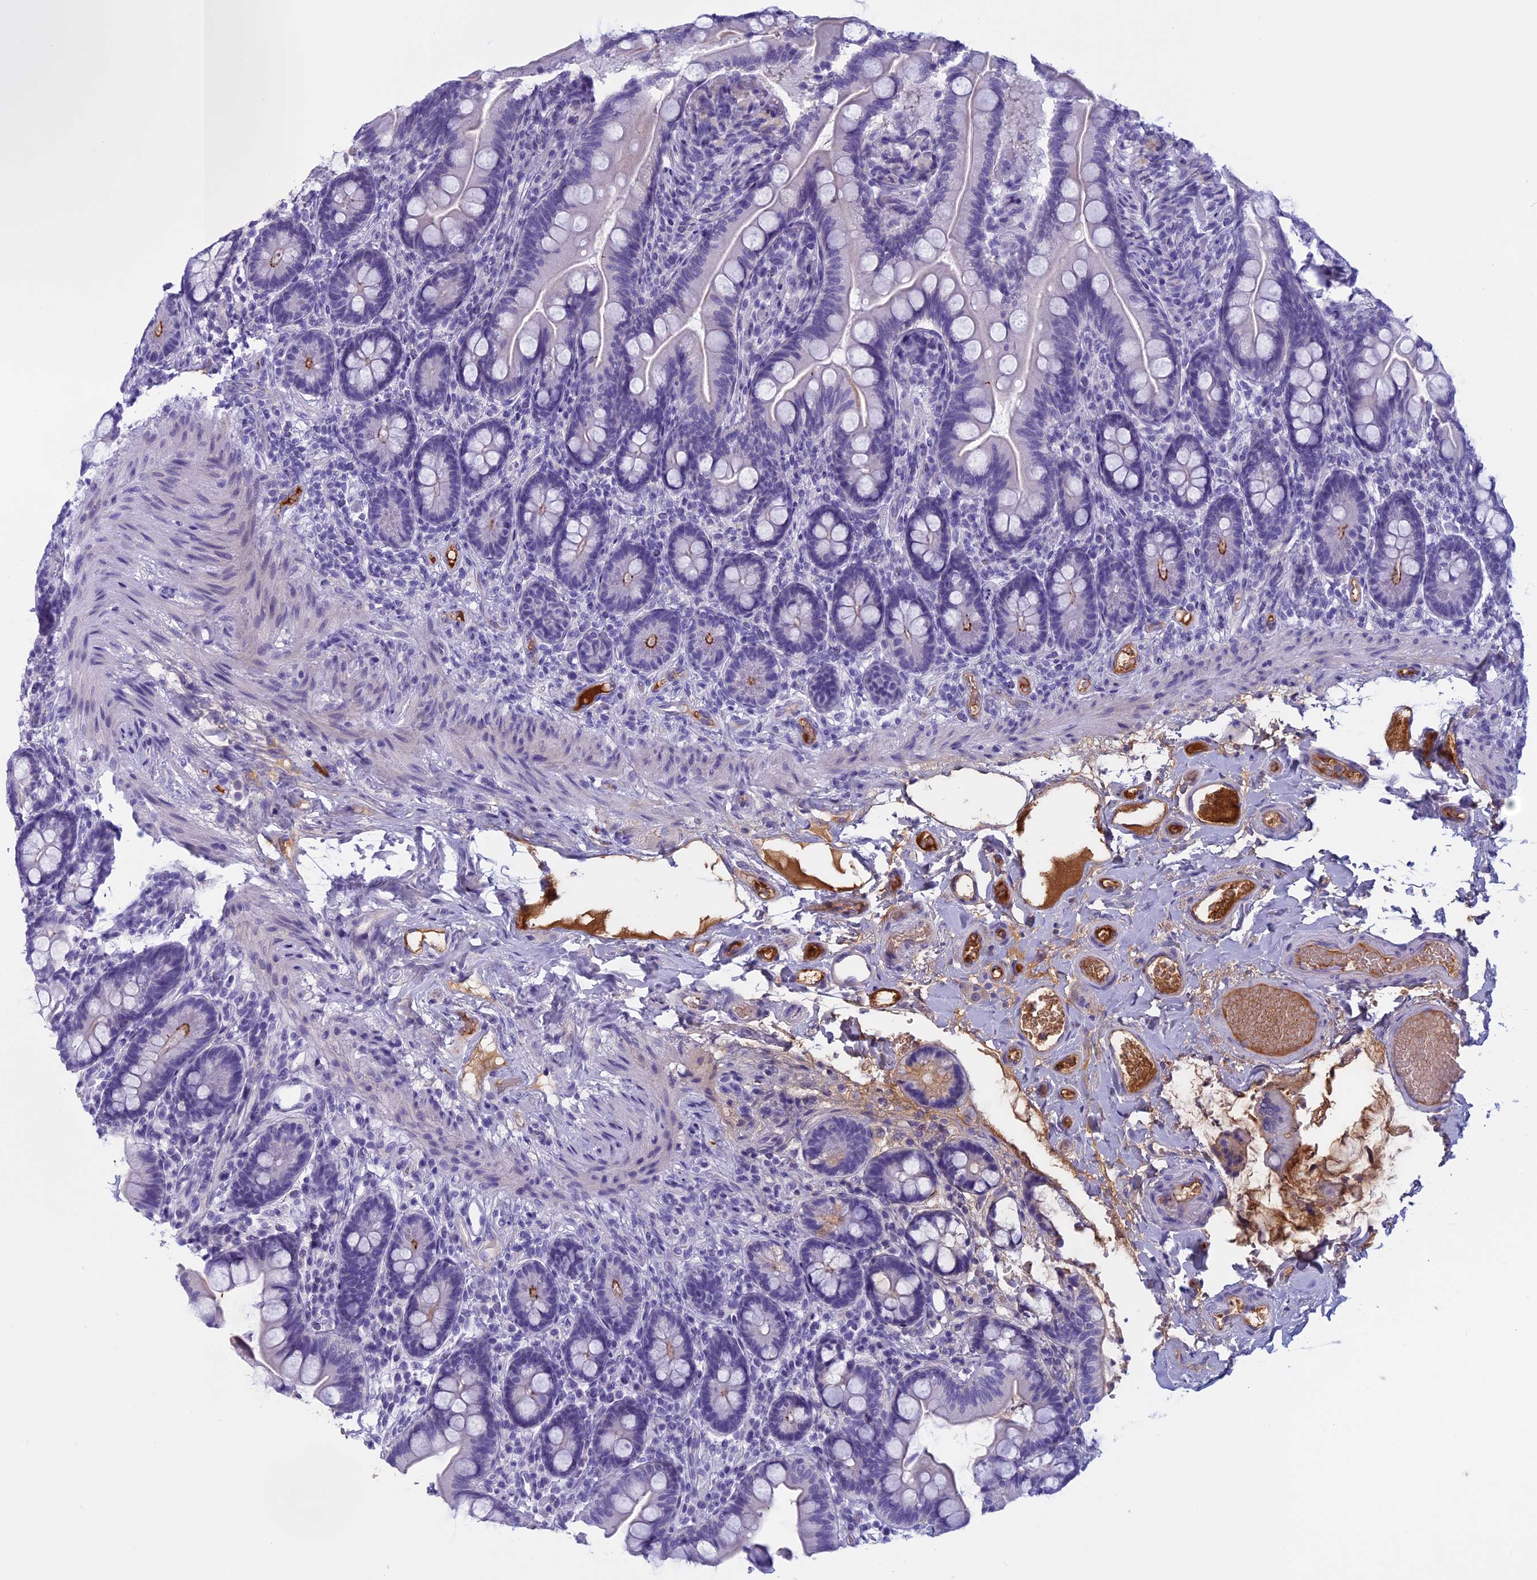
{"staining": {"intensity": "negative", "quantity": "none", "location": "none"}, "tissue": "small intestine", "cell_type": "Glandular cells", "image_type": "normal", "snomed": [{"axis": "morphology", "description": "Normal tissue, NOS"}, {"axis": "topography", "description": "Small intestine"}], "caption": "This is a photomicrograph of immunohistochemistry (IHC) staining of benign small intestine, which shows no expression in glandular cells. Nuclei are stained in blue.", "gene": "ANGPTL2", "patient": {"sex": "female", "age": 64}}